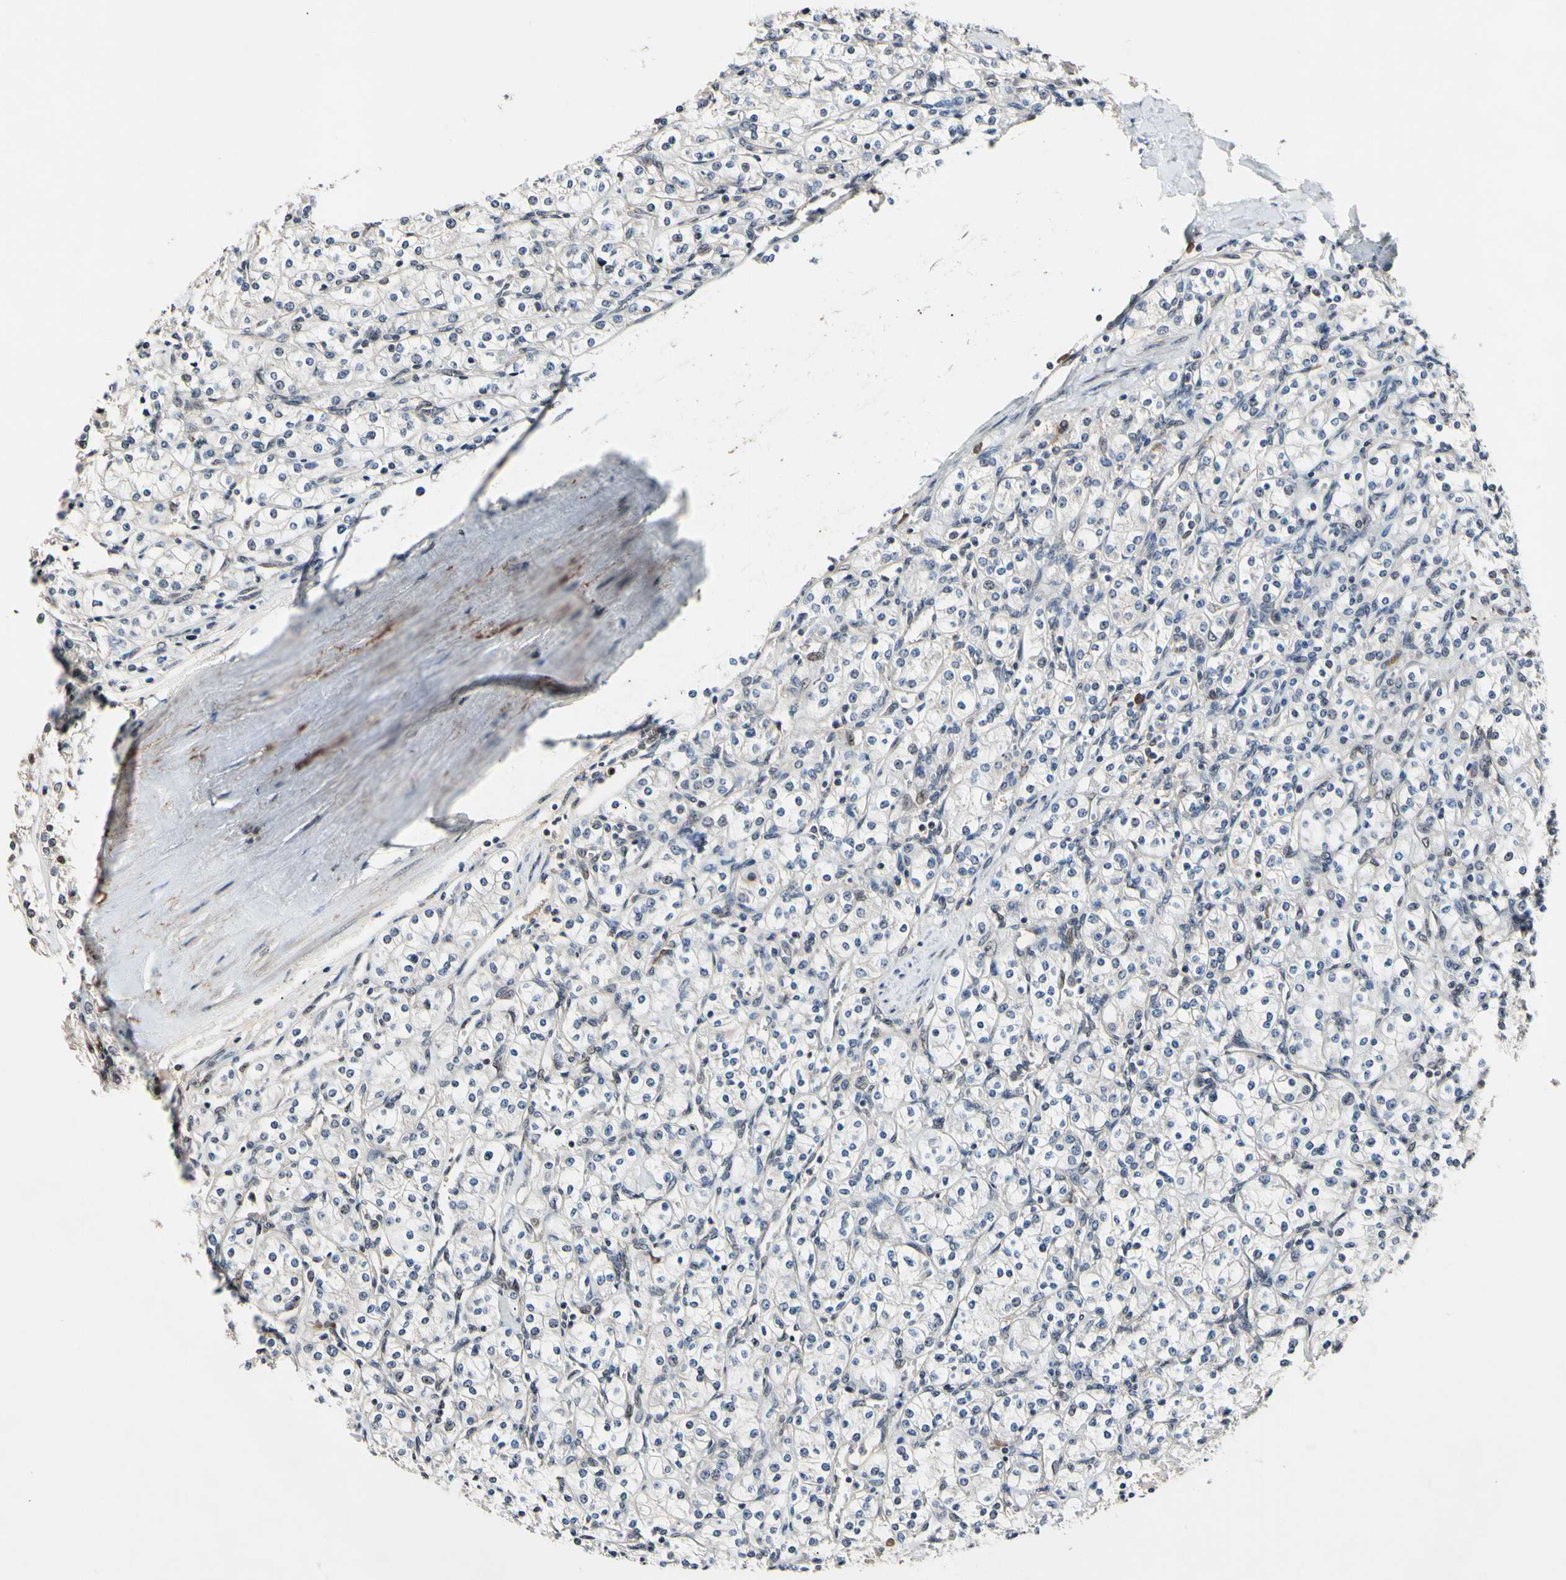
{"staining": {"intensity": "negative", "quantity": "none", "location": "none"}, "tissue": "renal cancer", "cell_type": "Tumor cells", "image_type": "cancer", "snomed": [{"axis": "morphology", "description": "Adenocarcinoma, NOS"}, {"axis": "topography", "description": "Kidney"}], "caption": "Immunohistochemistry (IHC) of human renal adenocarcinoma demonstrates no positivity in tumor cells.", "gene": "PSMD10", "patient": {"sex": "male", "age": 77}}